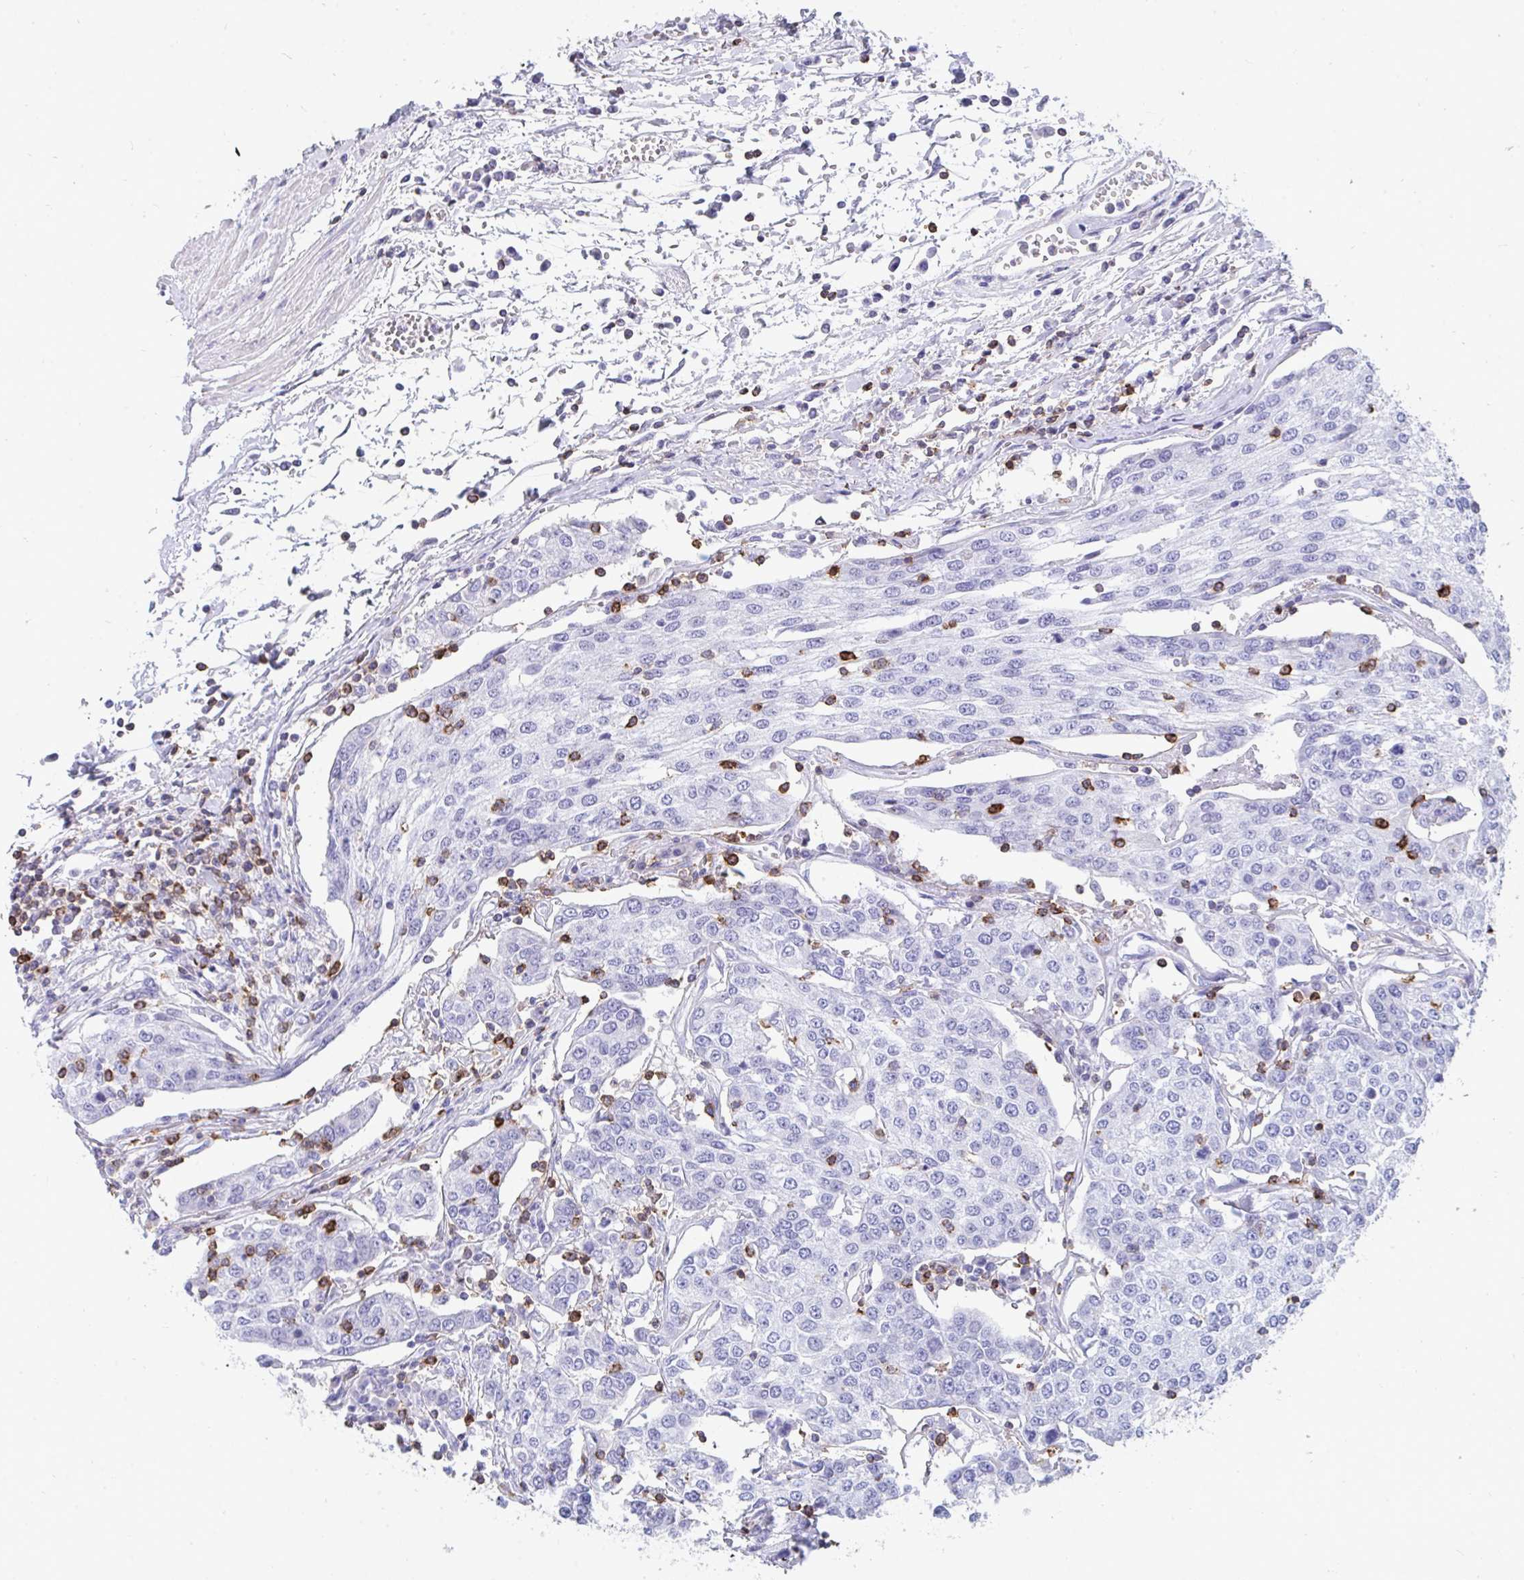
{"staining": {"intensity": "negative", "quantity": "none", "location": "none"}, "tissue": "urothelial cancer", "cell_type": "Tumor cells", "image_type": "cancer", "snomed": [{"axis": "morphology", "description": "Urothelial carcinoma, High grade"}, {"axis": "topography", "description": "Urinary bladder"}], "caption": "Tumor cells are negative for brown protein staining in urothelial cancer.", "gene": "CD7", "patient": {"sex": "female", "age": 85}}